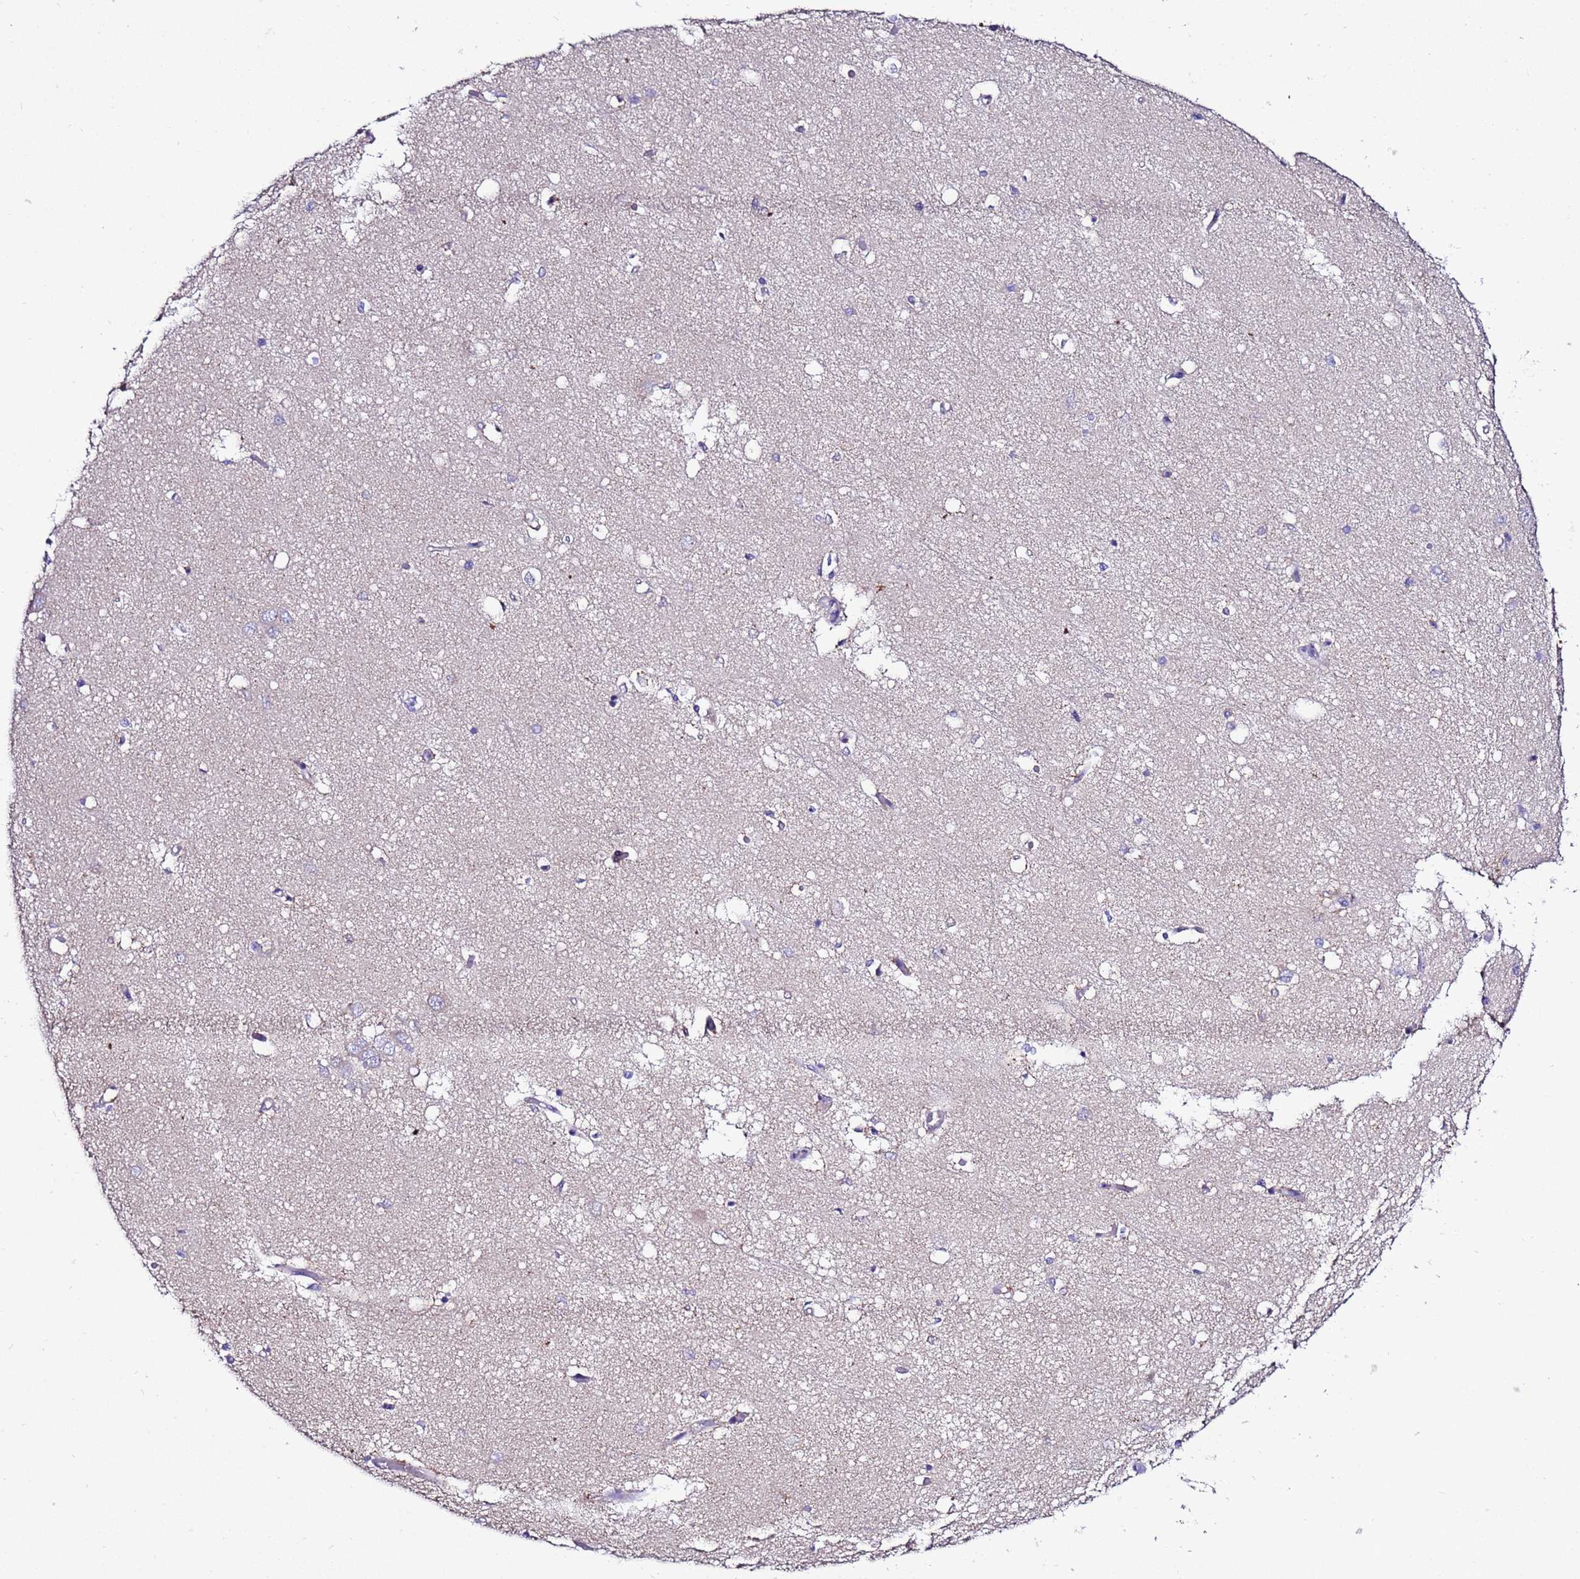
{"staining": {"intensity": "negative", "quantity": "none", "location": "none"}, "tissue": "hippocampus", "cell_type": "Glial cells", "image_type": "normal", "snomed": [{"axis": "morphology", "description": "Normal tissue, NOS"}, {"axis": "topography", "description": "Hippocampus"}], "caption": "Immunohistochemistry photomicrograph of unremarkable hippocampus: human hippocampus stained with DAB demonstrates no significant protein expression in glial cells.", "gene": "MYBPC3", "patient": {"sex": "male", "age": 45}}